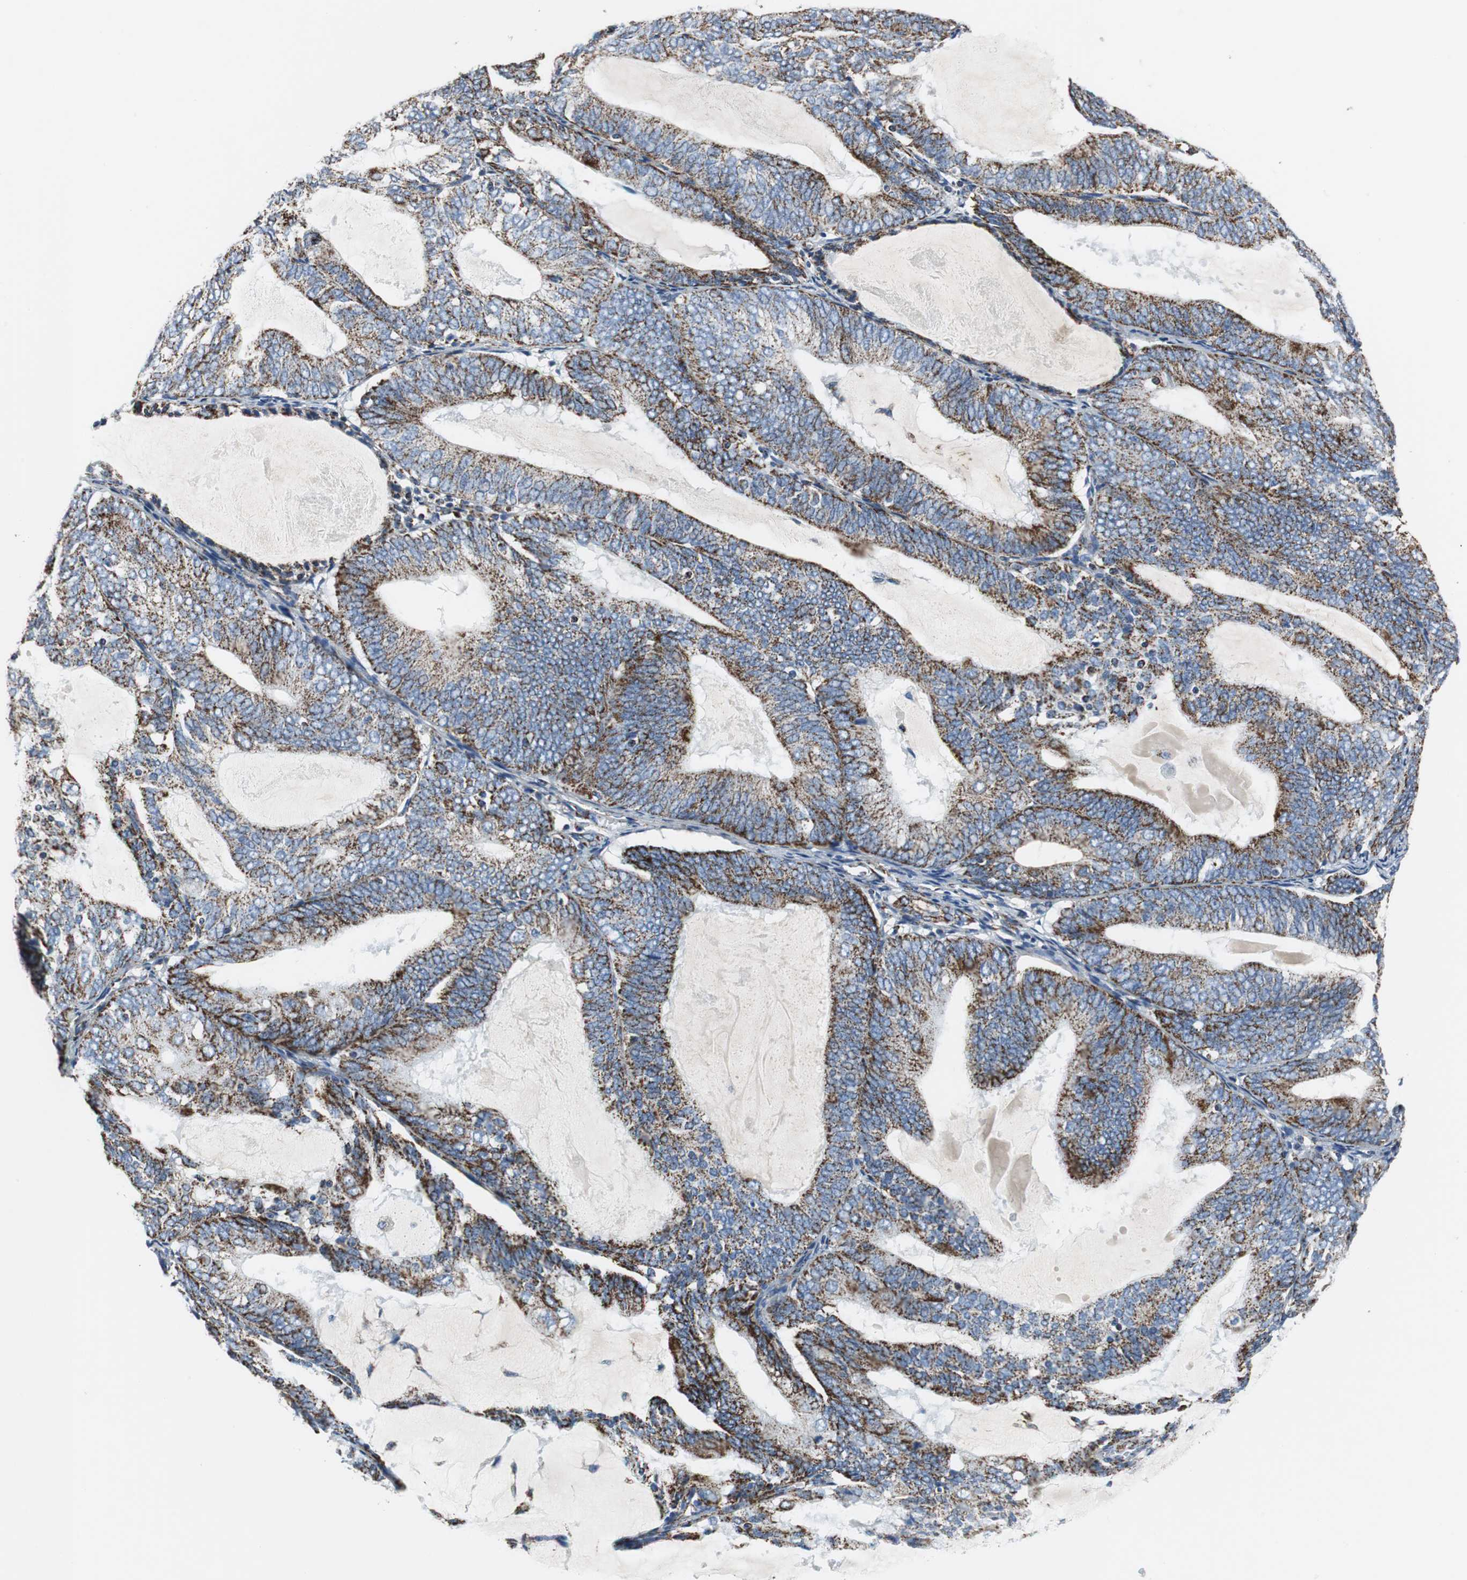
{"staining": {"intensity": "strong", "quantity": ">75%", "location": "cytoplasmic/membranous"}, "tissue": "endometrial cancer", "cell_type": "Tumor cells", "image_type": "cancer", "snomed": [{"axis": "morphology", "description": "Adenocarcinoma, NOS"}, {"axis": "topography", "description": "Endometrium"}], "caption": "Protein staining displays strong cytoplasmic/membranous expression in approximately >75% of tumor cells in endometrial cancer (adenocarcinoma).", "gene": "C1QTNF7", "patient": {"sex": "female", "age": 81}}